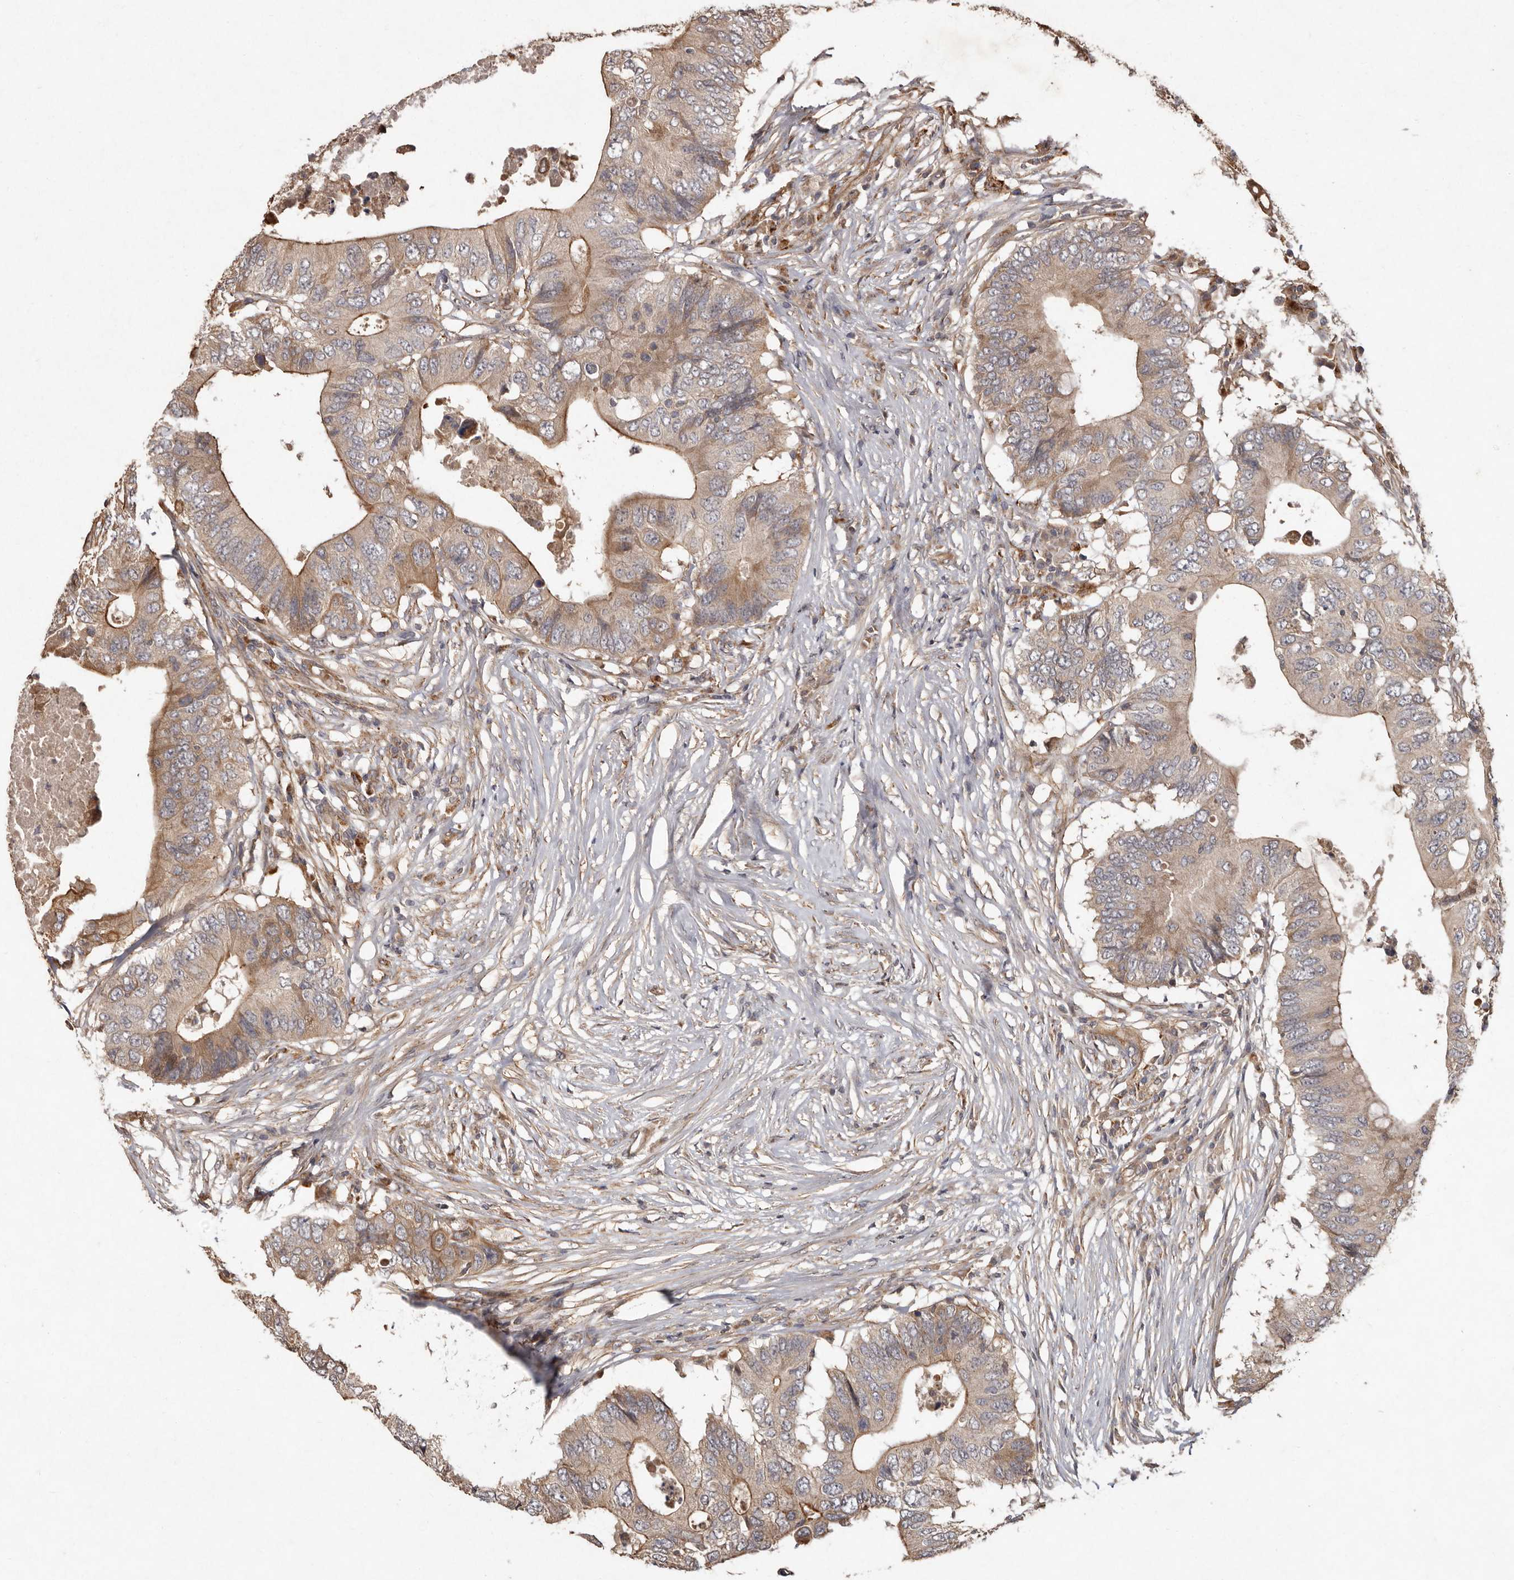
{"staining": {"intensity": "moderate", "quantity": "25%-75%", "location": "cytoplasmic/membranous"}, "tissue": "colorectal cancer", "cell_type": "Tumor cells", "image_type": "cancer", "snomed": [{"axis": "morphology", "description": "Adenocarcinoma, NOS"}, {"axis": "topography", "description": "Colon"}], "caption": "Protein analysis of colorectal adenocarcinoma tissue shows moderate cytoplasmic/membranous positivity in about 25%-75% of tumor cells.", "gene": "SEMA3A", "patient": {"sex": "male", "age": 71}}